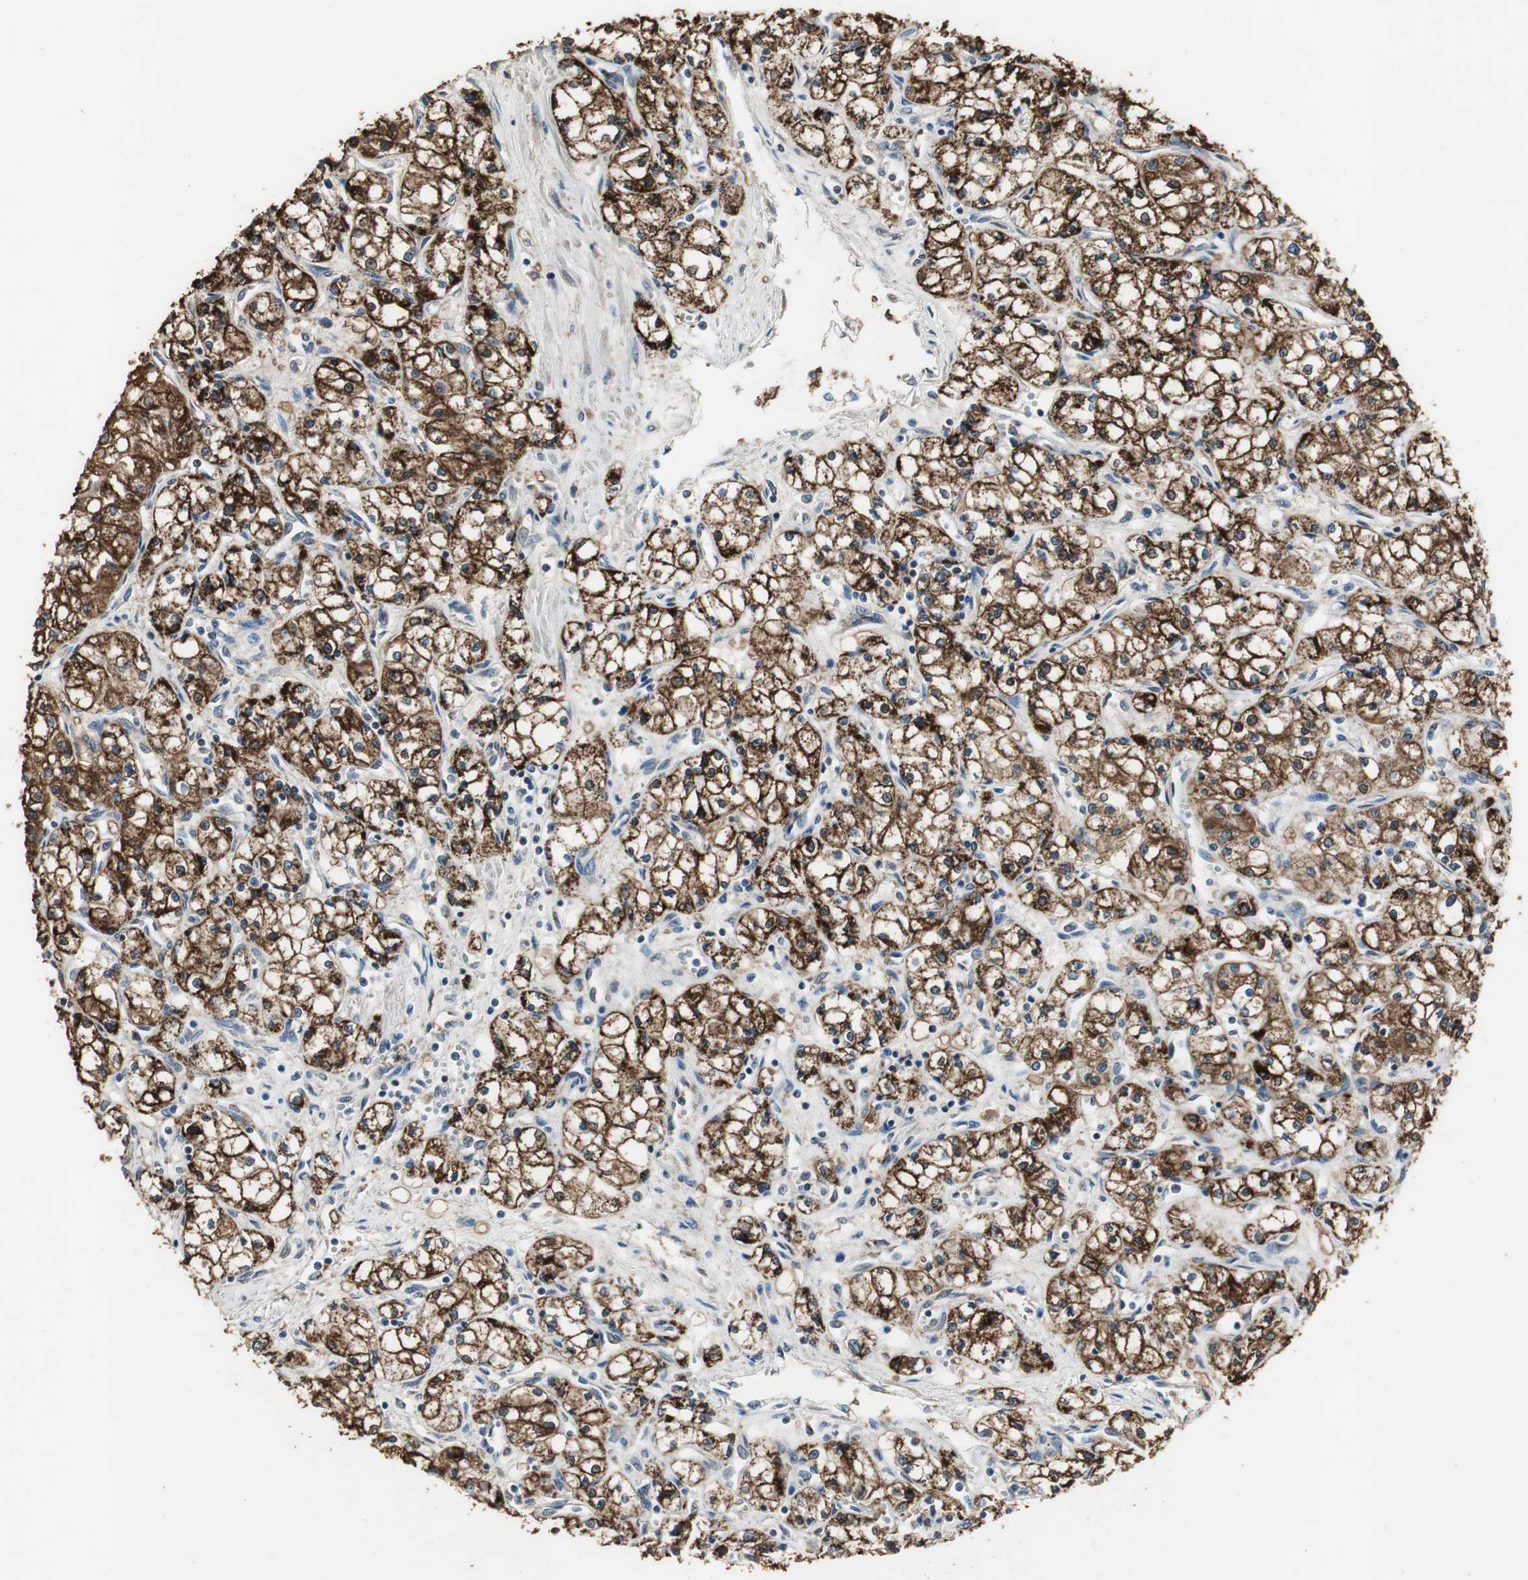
{"staining": {"intensity": "strong", "quantity": ">75%", "location": "cytoplasmic/membranous"}, "tissue": "renal cancer", "cell_type": "Tumor cells", "image_type": "cancer", "snomed": [{"axis": "morphology", "description": "Normal tissue, NOS"}, {"axis": "morphology", "description": "Adenocarcinoma, NOS"}, {"axis": "topography", "description": "Kidney"}], "caption": "A brown stain labels strong cytoplasmic/membranous expression of a protein in human renal cancer tumor cells. (Stains: DAB in brown, nuclei in blue, Microscopy: brightfield microscopy at high magnification).", "gene": "JTB", "patient": {"sex": "male", "age": 59}}